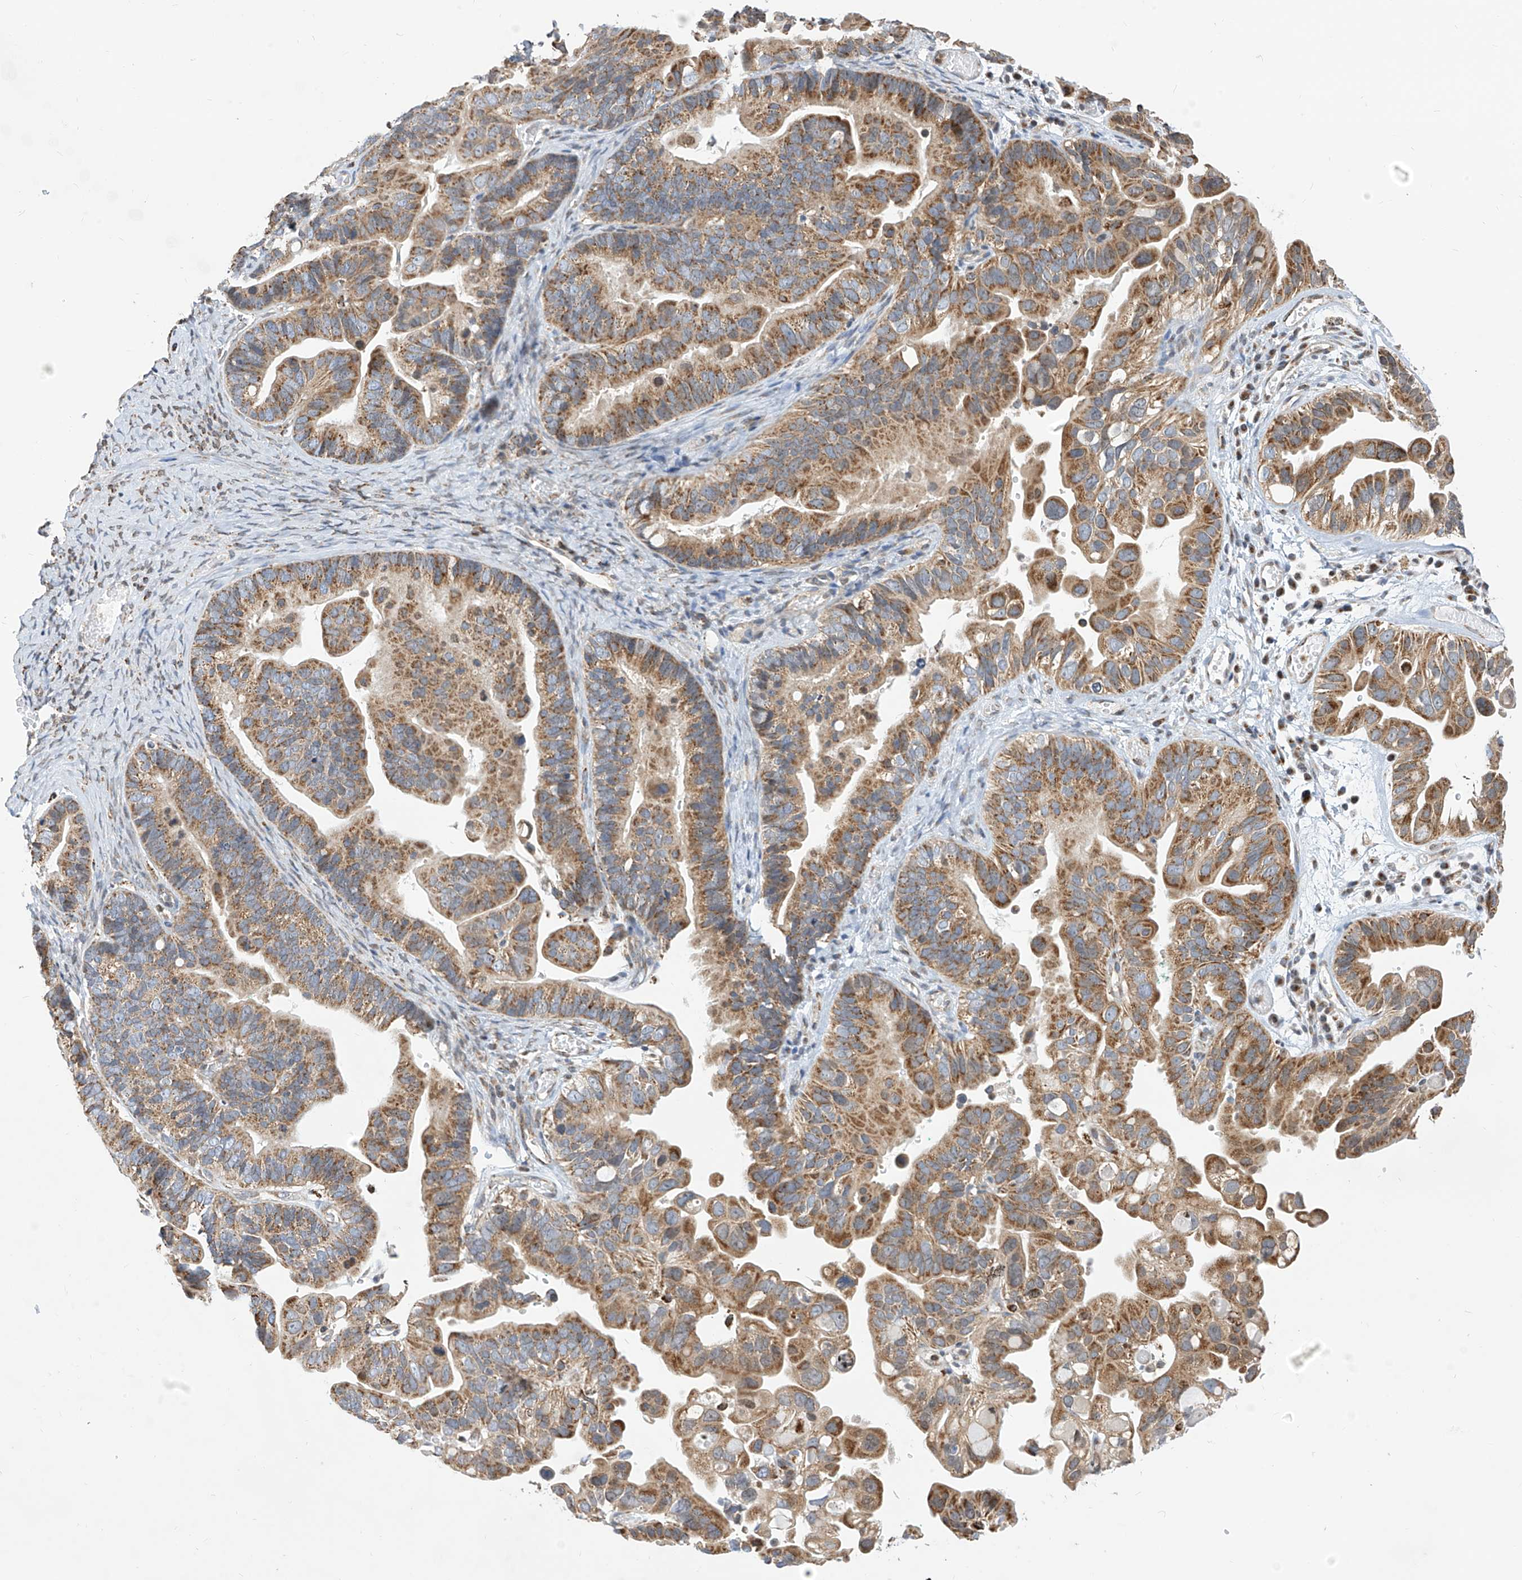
{"staining": {"intensity": "moderate", "quantity": ">75%", "location": "cytoplasmic/membranous"}, "tissue": "ovarian cancer", "cell_type": "Tumor cells", "image_type": "cancer", "snomed": [{"axis": "morphology", "description": "Cystadenocarcinoma, serous, NOS"}, {"axis": "topography", "description": "Ovary"}], "caption": "Protein staining displays moderate cytoplasmic/membranous staining in about >75% of tumor cells in ovarian cancer (serous cystadenocarcinoma).", "gene": "TTLL8", "patient": {"sex": "female", "age": 56}}